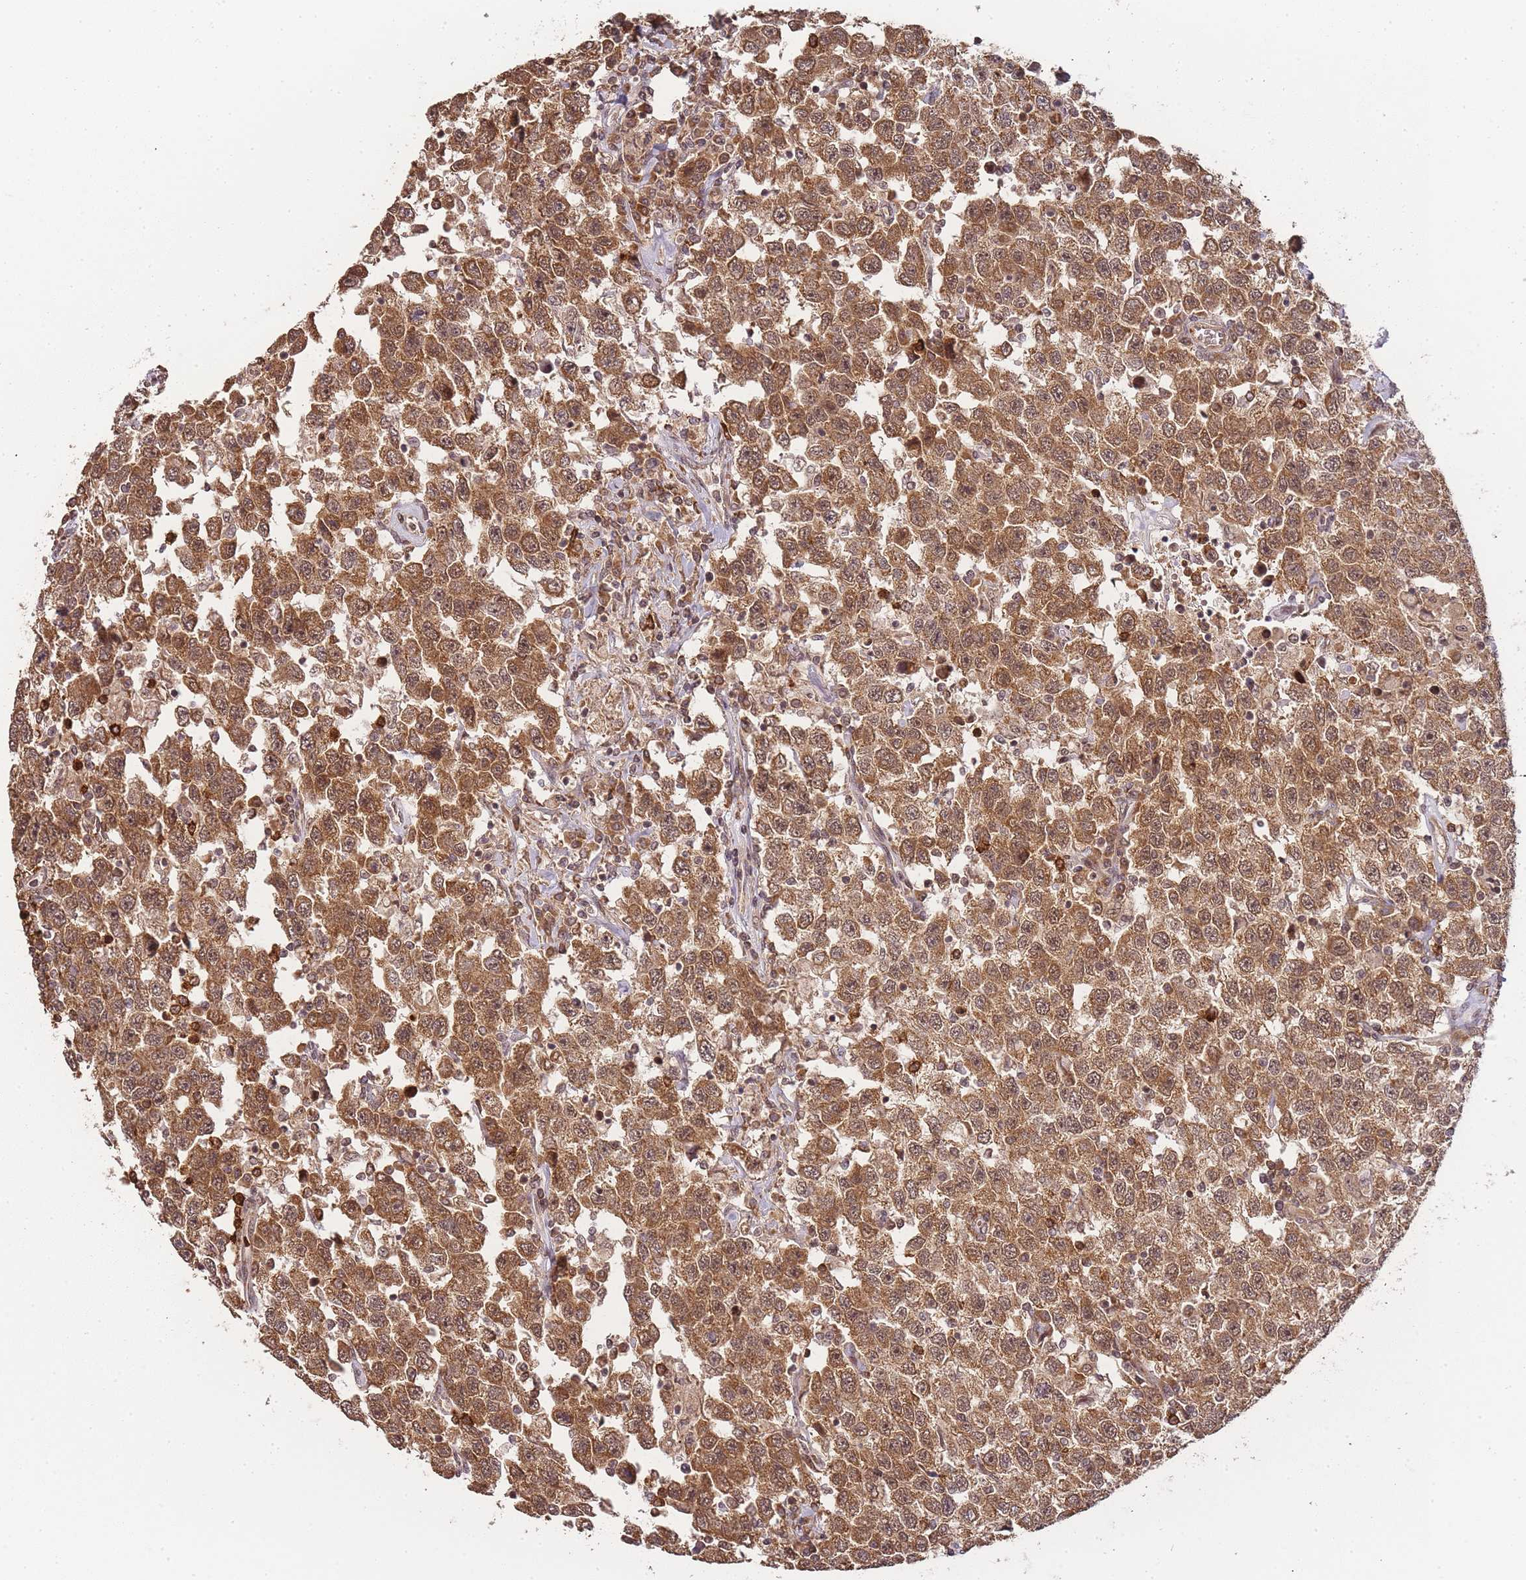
{"staining": {"intensity": "moderate", "quantity": ">75%", "location": "cytoplasmic/membranous,nuclear"}, "tissue": "testis cancer", "cell_type": "Tumor cells", "image_type": "cancer", "snomed": [{"axis": "morphology", "description": "Seminoma, NOS"}, {"axis": "topography", "description": "Testis"}], "caption": "Brown immunohistochemical staining in seminoma (testis) demonstrates moderate cytoplasmic/membranous and nuclear expression in about >75% of tumor cells.", "gene": "ZNF497", "patient": {"sex": "male", "age": 41}}